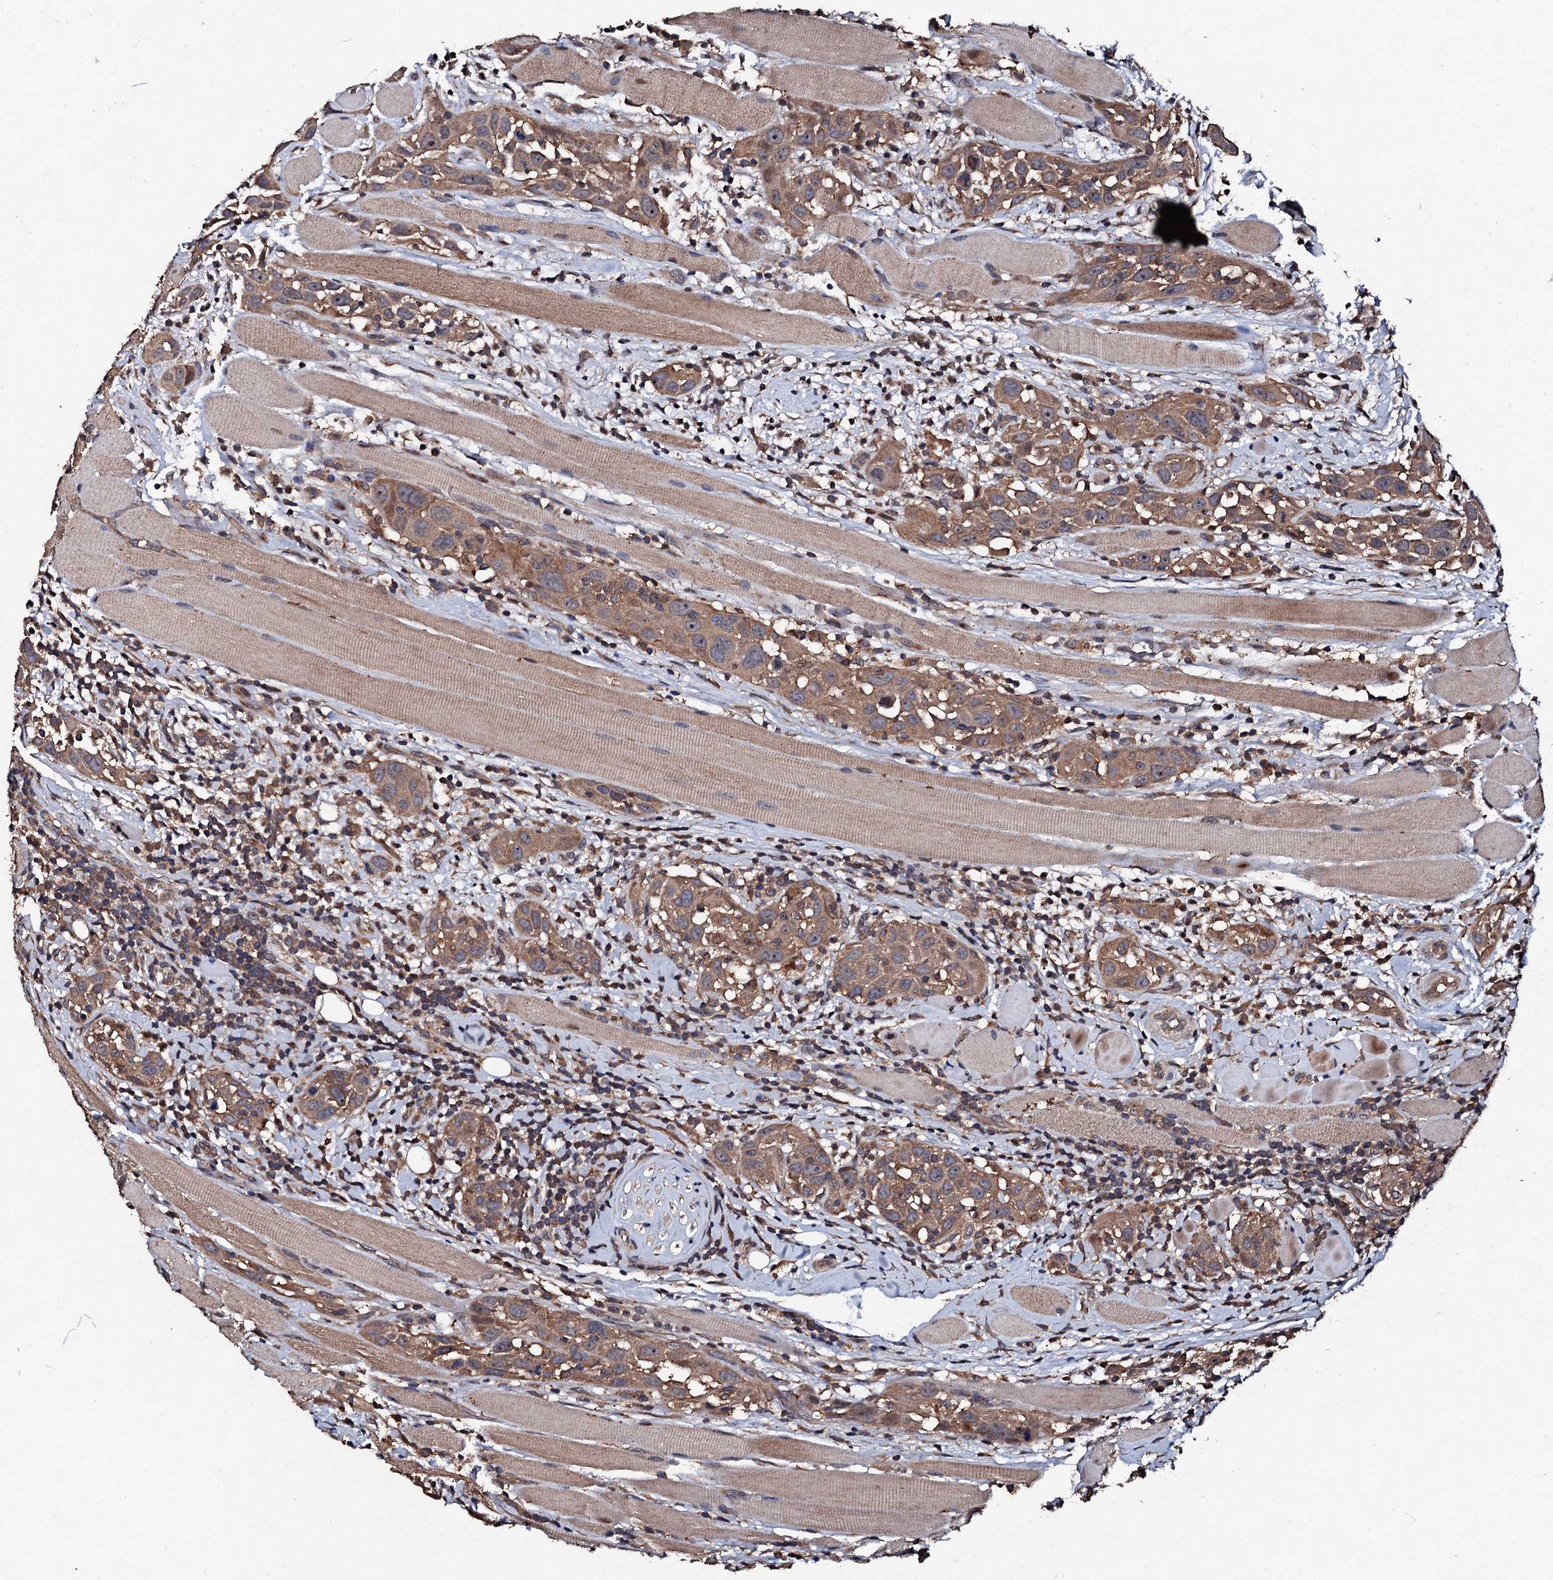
{"staining": {"intensity": "moderate", "quantity": ">75%", "location": "cytoplasmic/membranous"}, "tissue": "head and neck cancer", "cell_type": "Tumor cells", "image_type": "cancer", "snomed": [{"axis": "morphology", "description": "Squamous cell carcinoma, NOS"}, {"axis": "topography", "description": "Oral tissue"}, {"axis": "topography", "description": "Head-Neck"}], "caption": "Brown immunohistochemical staining in human head and neck cancer (squamous cell carcinoma) shows moderate cytoplasmic/membranous positivity in approximately >75% of tumor cells.", "gene": "KERA", "patient": {"sex": "female", "age": 50}}